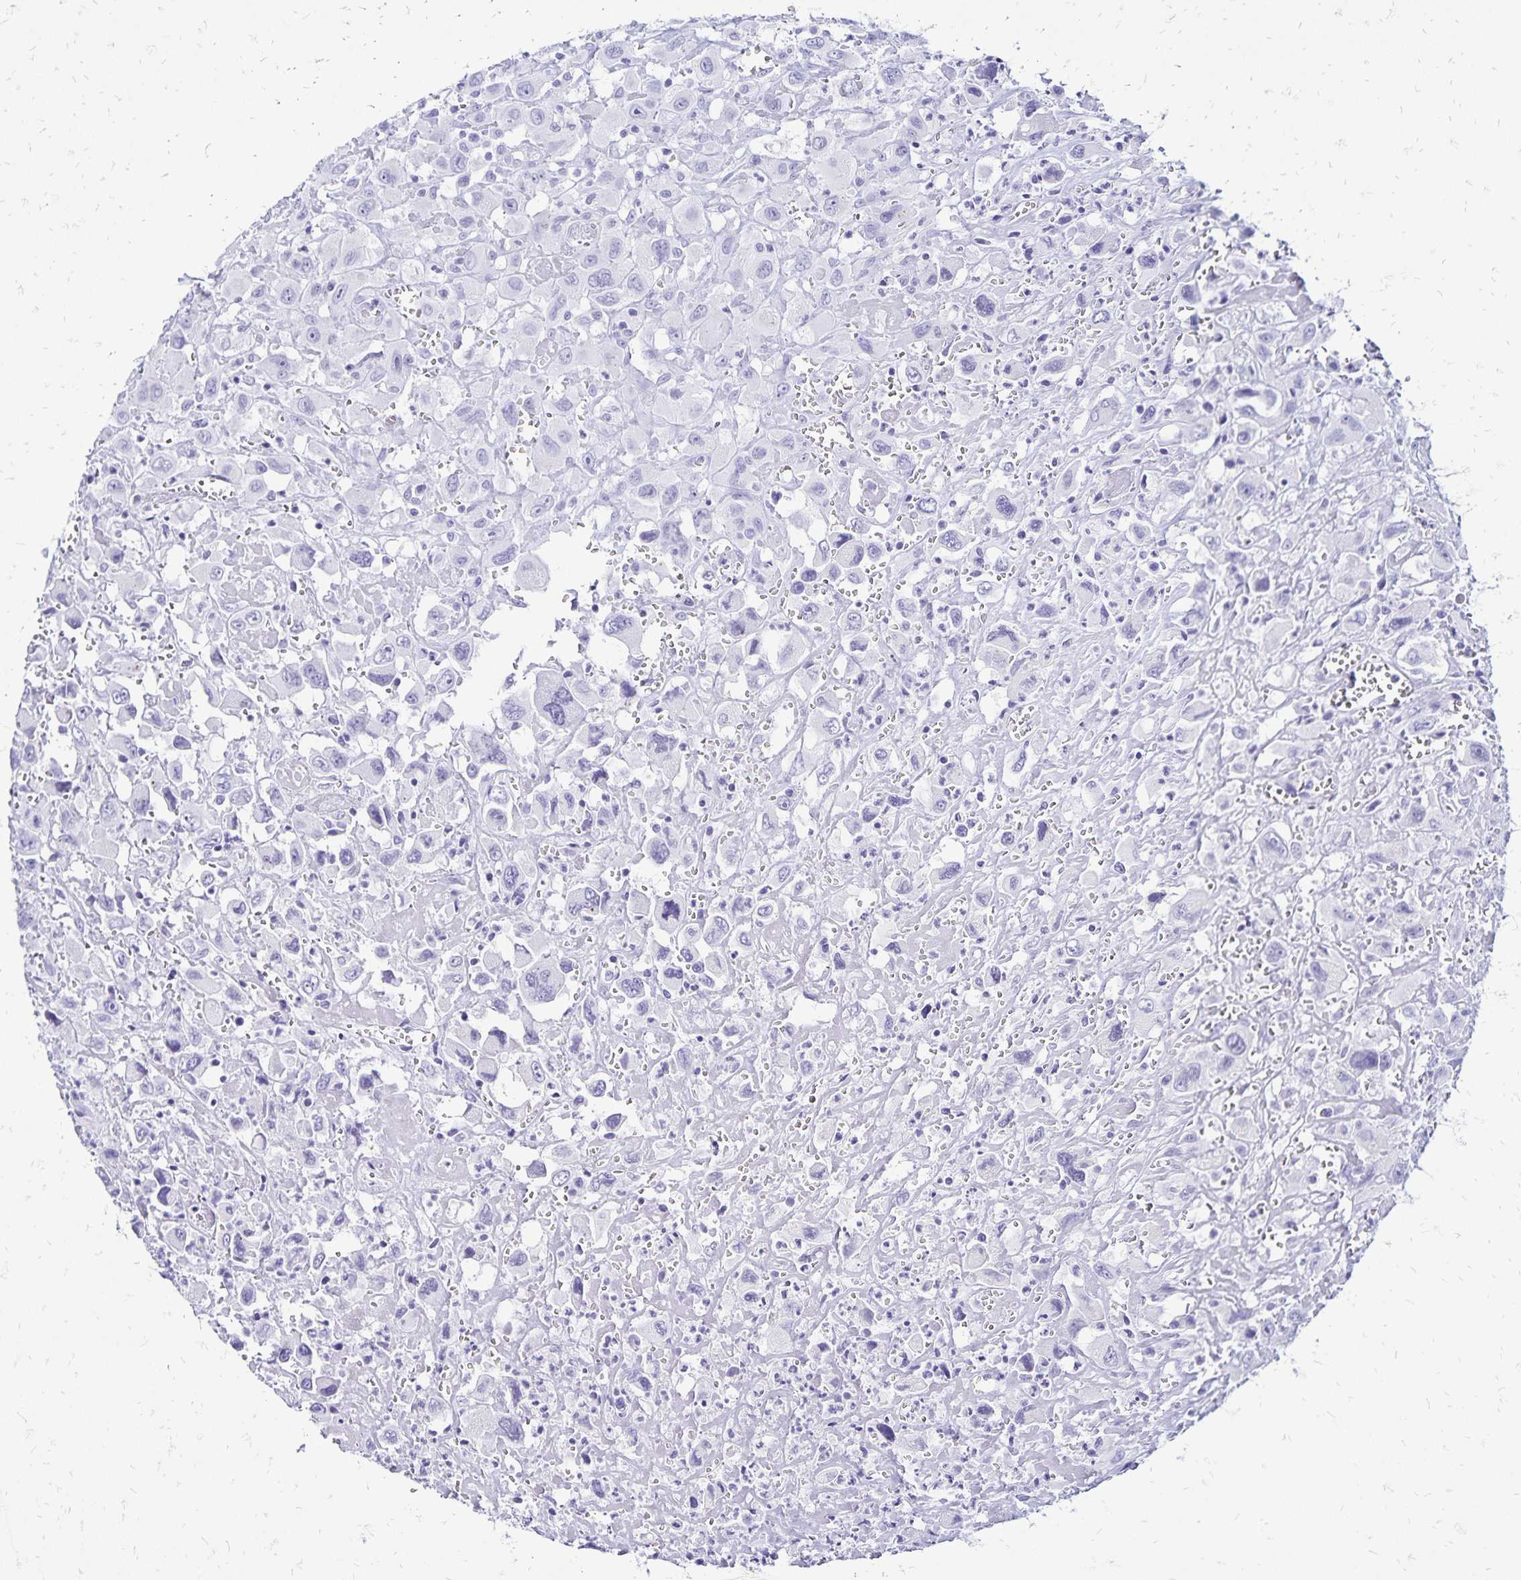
{"staining": {"intensity": "negative", "quantity": "none", "location": "none"}, "tissue": "head and neck cancer", "cell_type": "Tumor cells", "image_type": "cancer", "snomed": [{"axis": "morphology", "description": "Squamous cell carcinoma, NOS"}, {"axis": "morphology", "description": "Squamous cell carcinoma, metastatic, NOS"}, {"axis": "topography", "description": "Oral tissue"}, {"axis": "topography", "description": "Head-Neck"}], "caption": "High magnification brightfield microscopy of head and neck cancer (metastatic squamous cell carcinoma) stained with DAB (3,3'-diaminobenzidine) (brown) and counterstained with hematoxylin (blue): tumor cells show no significant expression.", "gene": "LIN28B", "patient": {"sex": "female", "age": 85}}